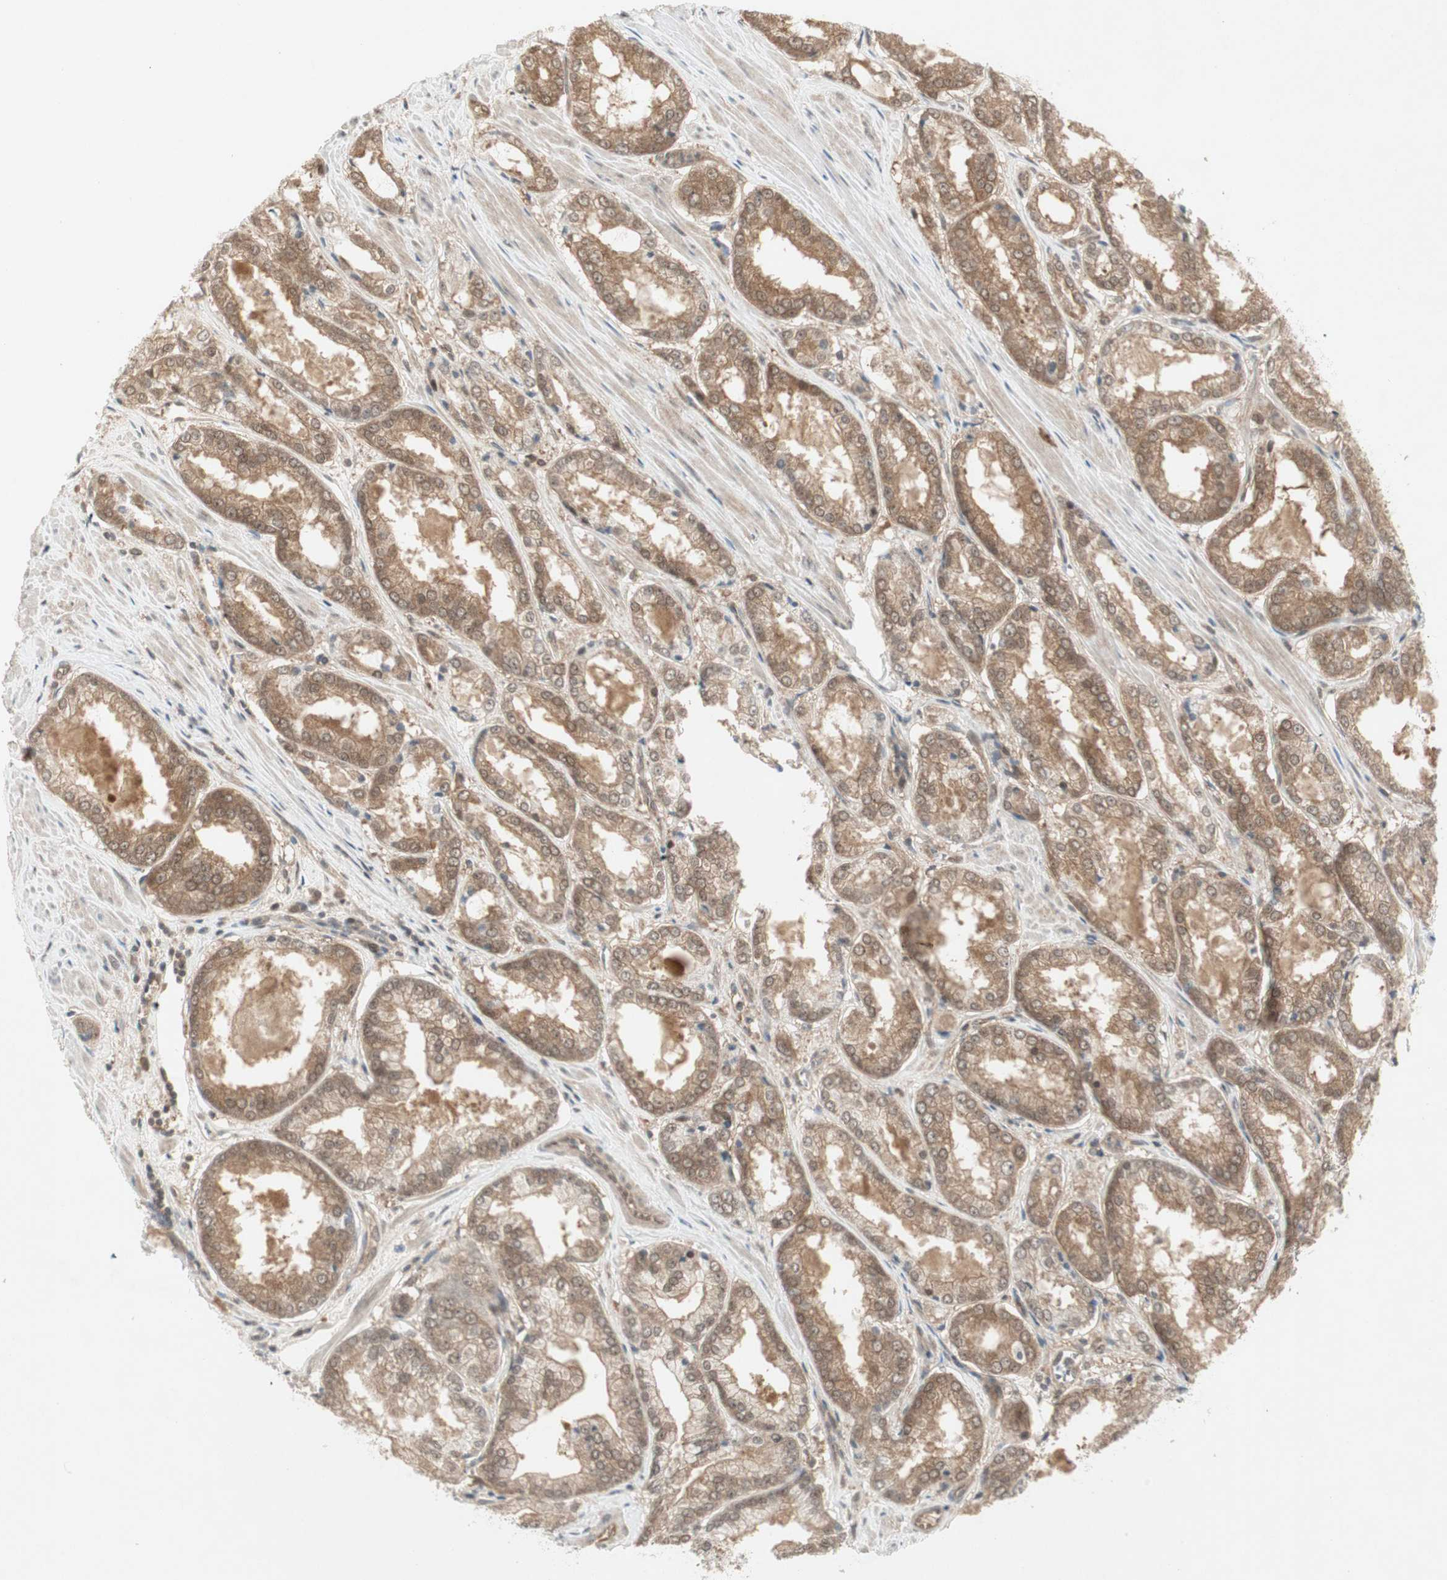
{"staining": {"intensity": "moderate", "quantity": ">75%", "location": "cytoplasmic/membranous"}, "tissue": "prostate cancer", "cell_type": "Tumor cells", "image_type": "cancer", "snomed": [{"axis": "morphology", "description": "Adenocarcinoma, Low grade"}, {"axis": "topography", "description": "Prostate"}], "caption": "Immunohistochemistry (IHC) micrograph of human prostate low-grade adenocarcinoma stained for a protein (brown), which reveals medium levels of moderate cytoplasmic/membranous positivity in approximately >75% of tumor cells.", "gene": "PTPA", "patient": {"sex": "male", "age": 64}}